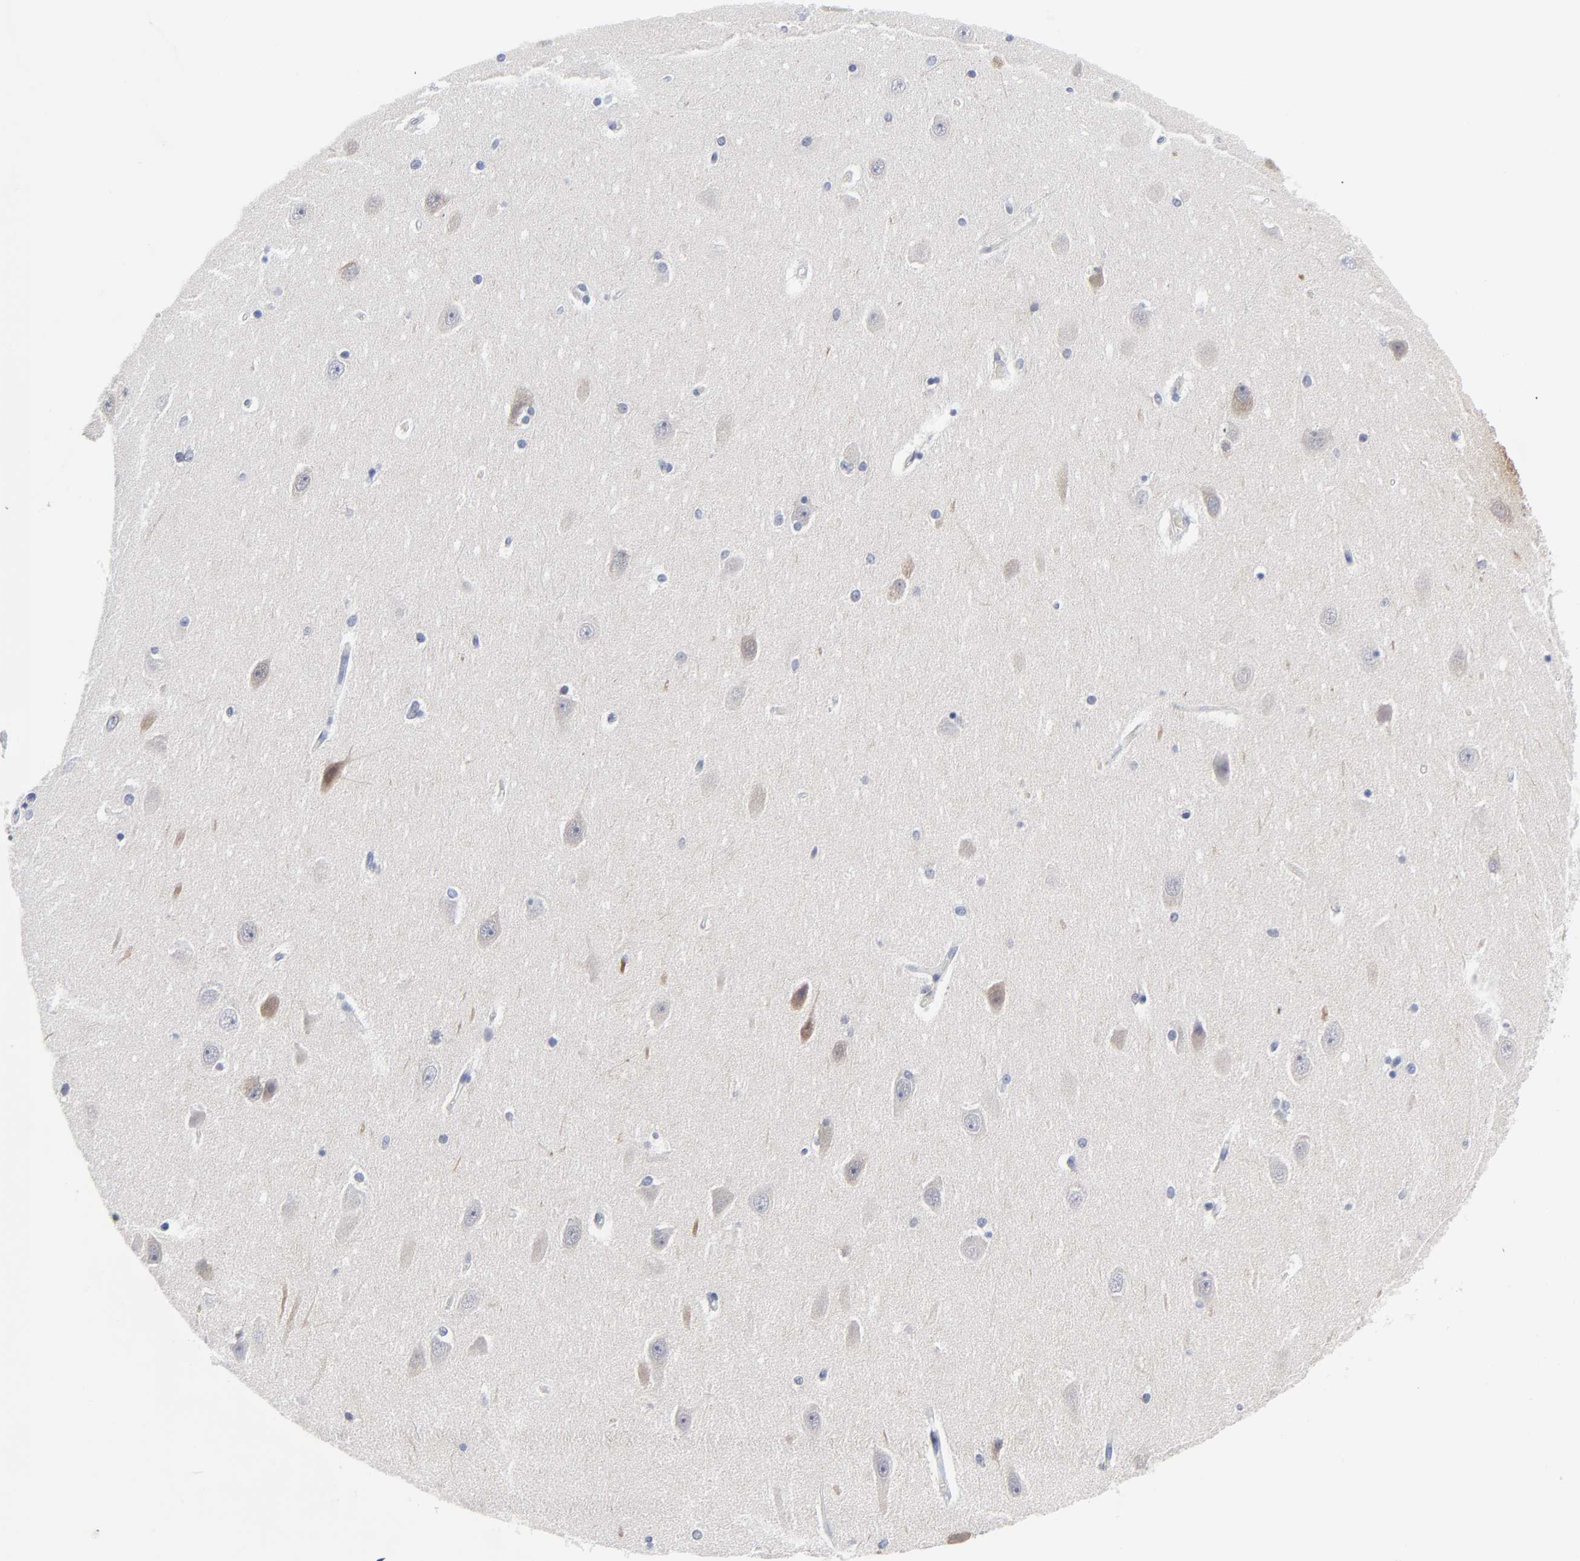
{"staining": {"intensity": "negative", "quantity": "none", "location": "none"}, "tissue": "hippocampus", "cell_type": "Glial cells", "image_type": "normal", "snomed": [{"axis": "morphology", "description": "Normal tissue, NOS"}, {"axis": "topography", "description": "Hippocampus"}], "caption": "A photomicrograph of hippocampus stained for a protein shows no brown staining in glial cells. Brightfield microscopy of immunohistochemistry (IHC) stained with DAB (brown) and hematoxylin (blue), captured at high magnification.", "gene": "CLEC4G", "patient": {"sex": "female", "age": 54}}